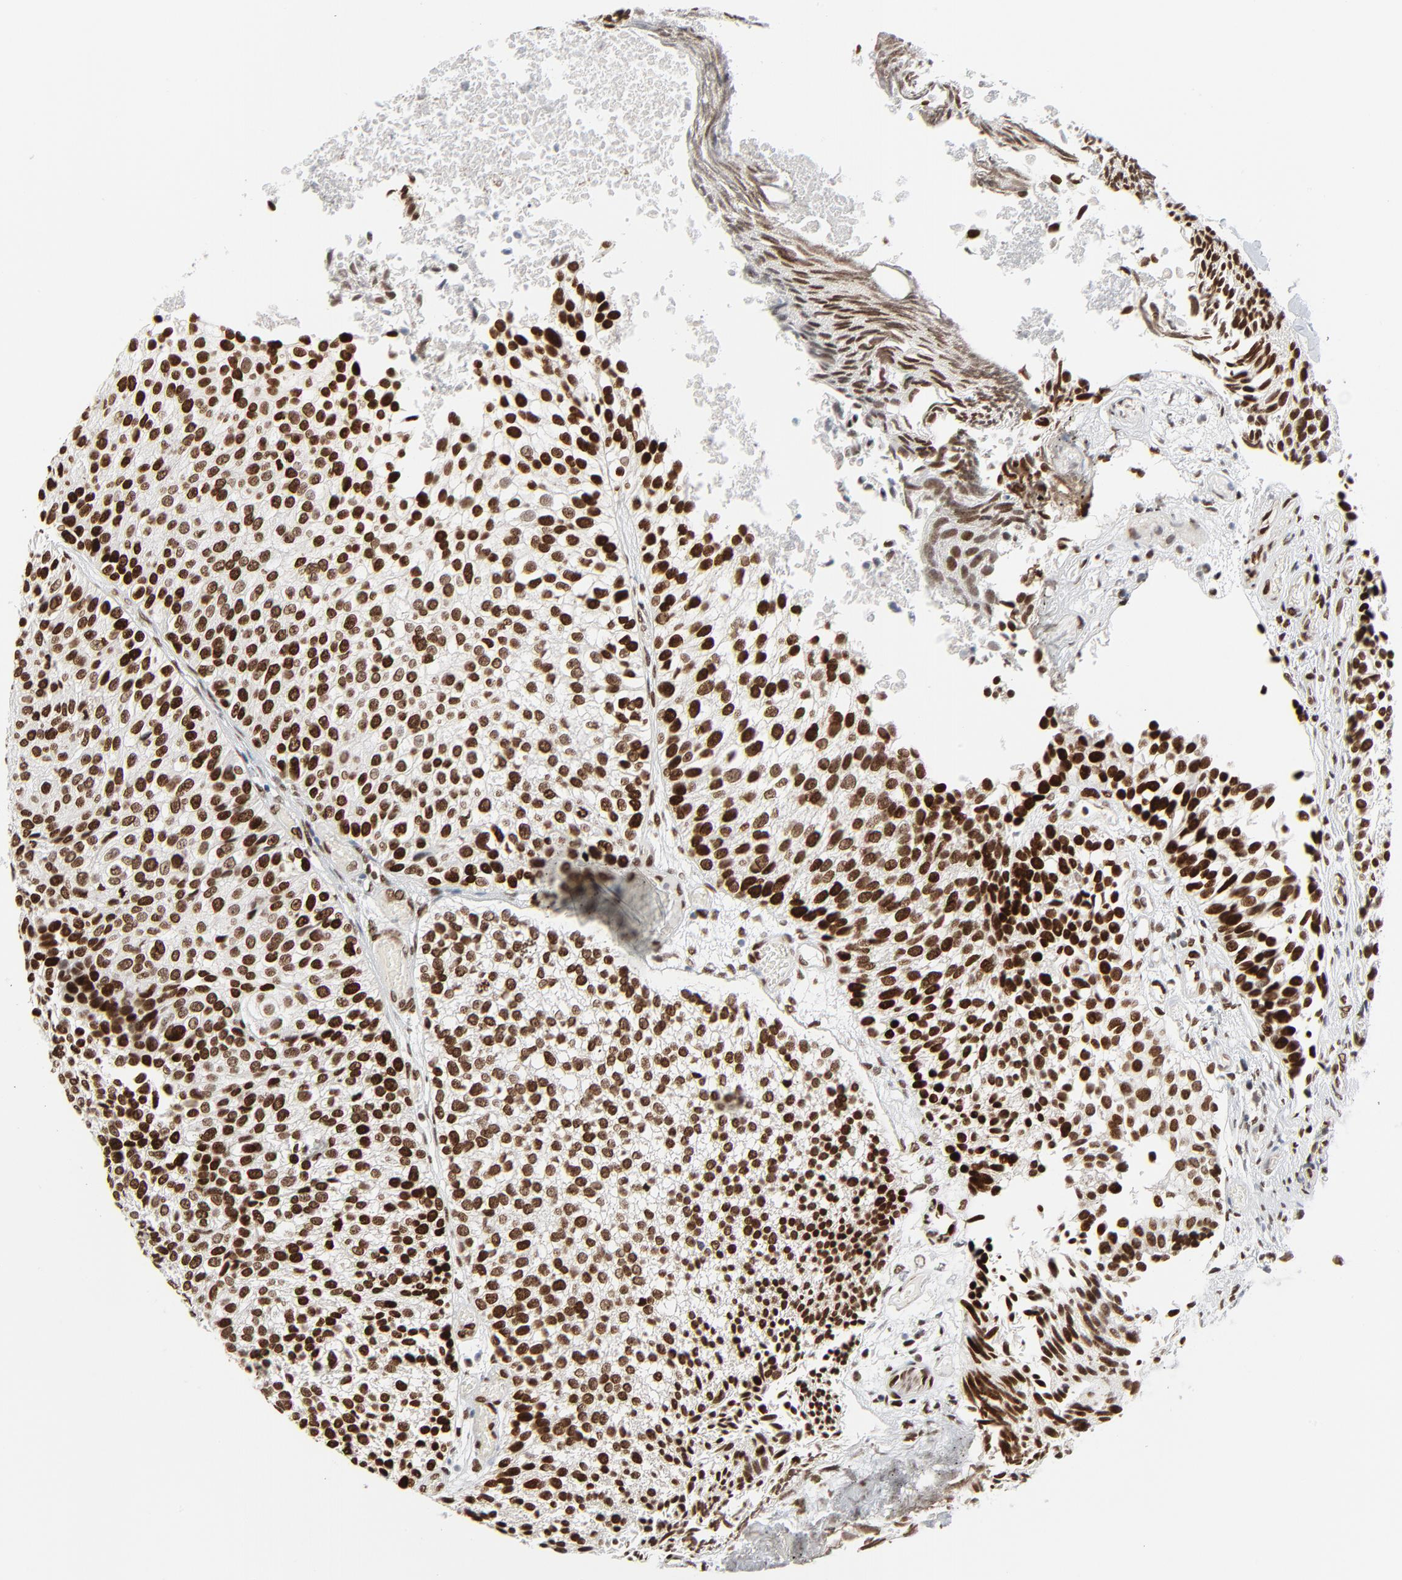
{"staining": {"intensity": "strong", "quantity": ">75%", "location": "nuclear"}, "tissue": "urothelial cancer", "cell_type": "Tumor cells", "image_type": "cancer", "snomed": [{"axis": "morphology", "description": "Urothelial carcinoma, Low grade"}, {"axis": "topography", "description": "Urinary bladder"}], "caption": "A brown stain highlights strong nuclear positivity of a protein in human urothelial cancer tumor cells. (DAB (3,3'-diaminobenzidine) = brown stain, brightfield microscopy at high magnification).", "gene": "CUX1", "patient": {"sex": "male", "age": 84}}